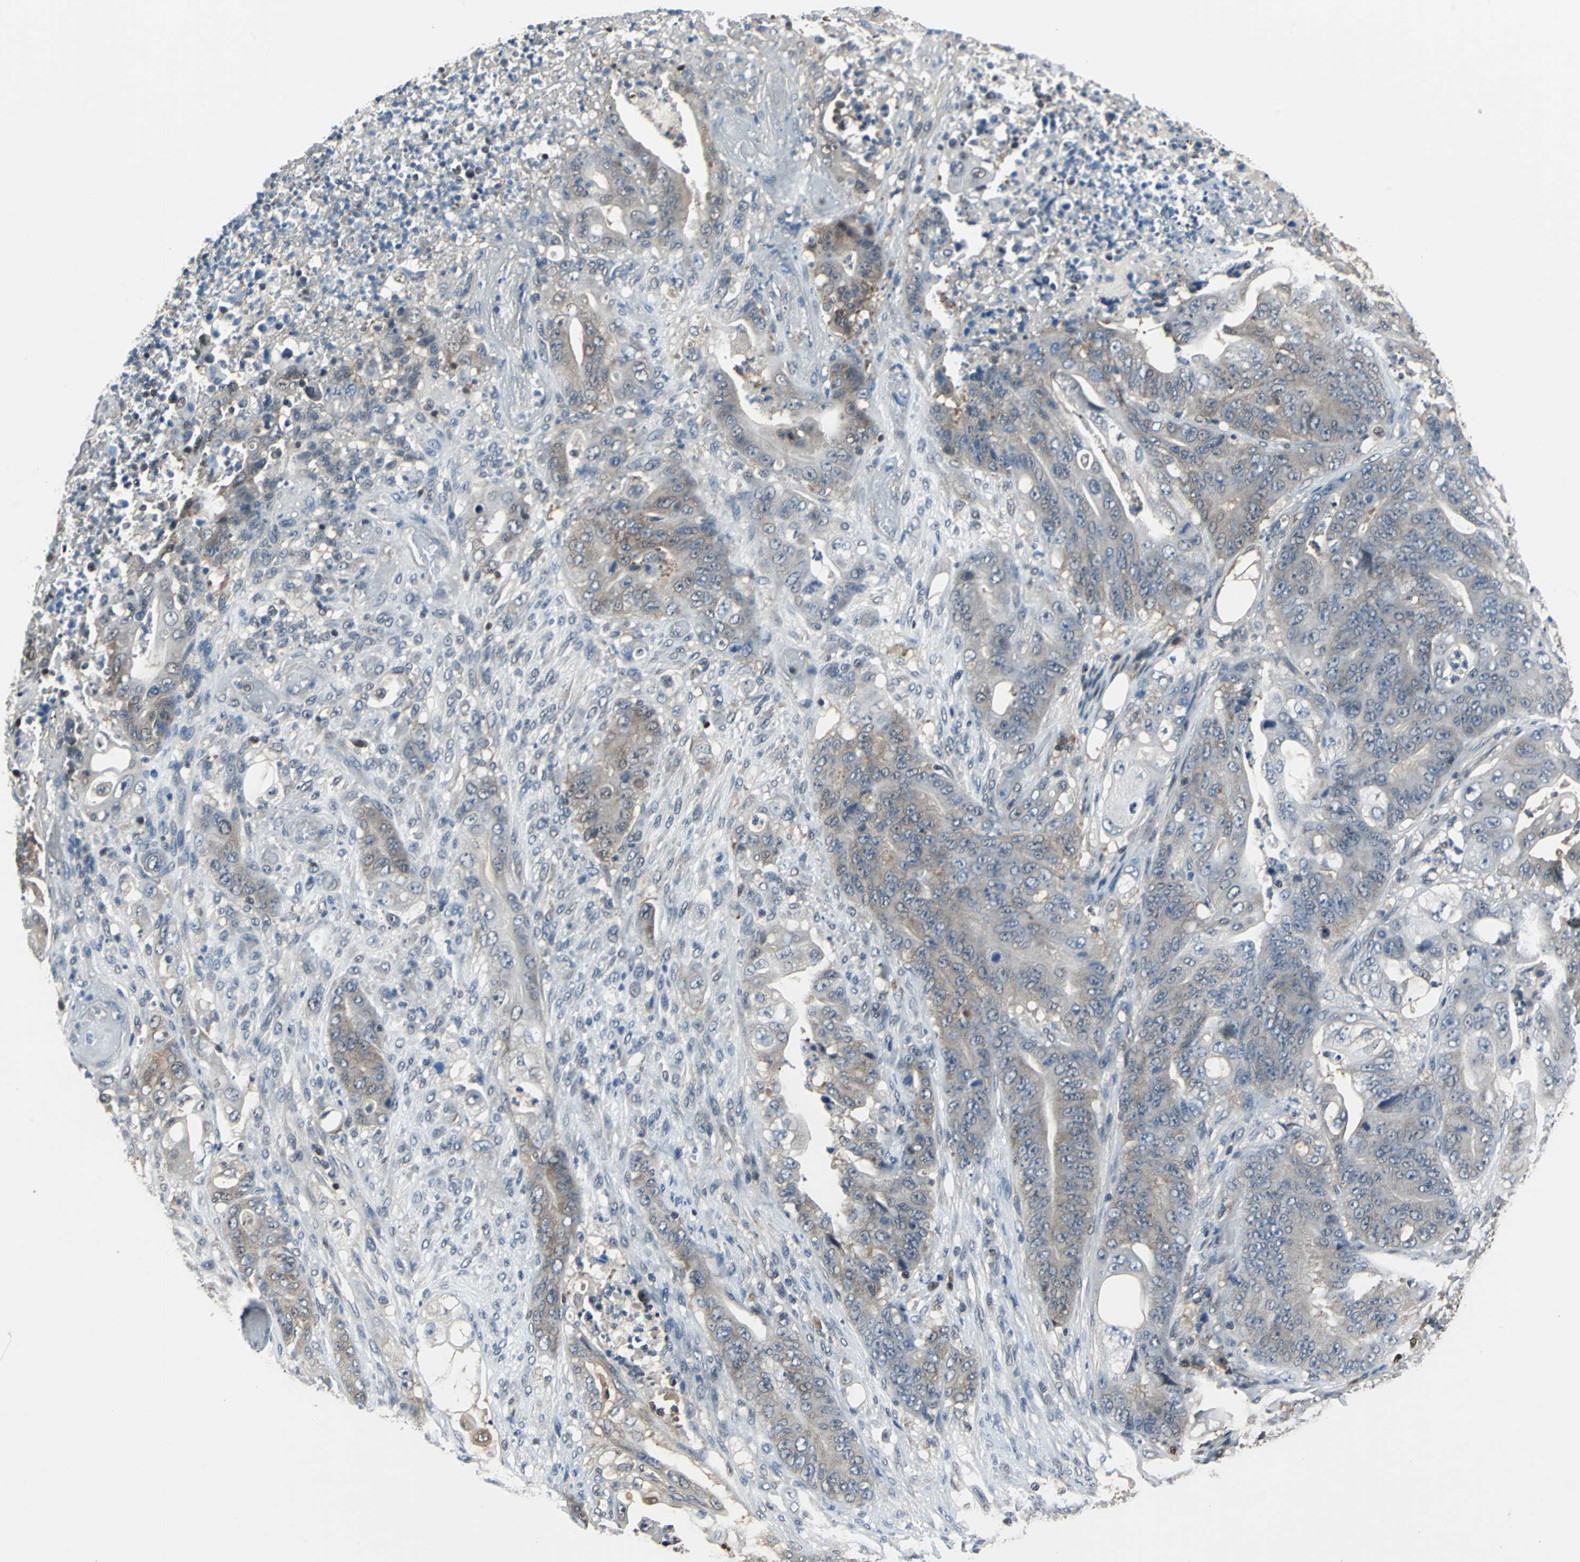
{"staining": {"intensity": "weak", "quantity": "25%-75%", "location": "cytoplasmic/membranous"}, "tissue": "stomach cancer", "cell_type": "Tumor cells", "image_type": "cancer", "snomed": [{"axis": "morphology", "description": "Adenocarcinoma, NOS"}, {"axis": "topography", "description": "Stomach"}], "caption": "Tumor cells reveal low levels of weak cytoplasmic/membranous expression in about 25%-75% of cells in stomach cancer (adenocarcinoma).", "gene": "PSME1", "patient": {"sex": "female", "age": 73}}